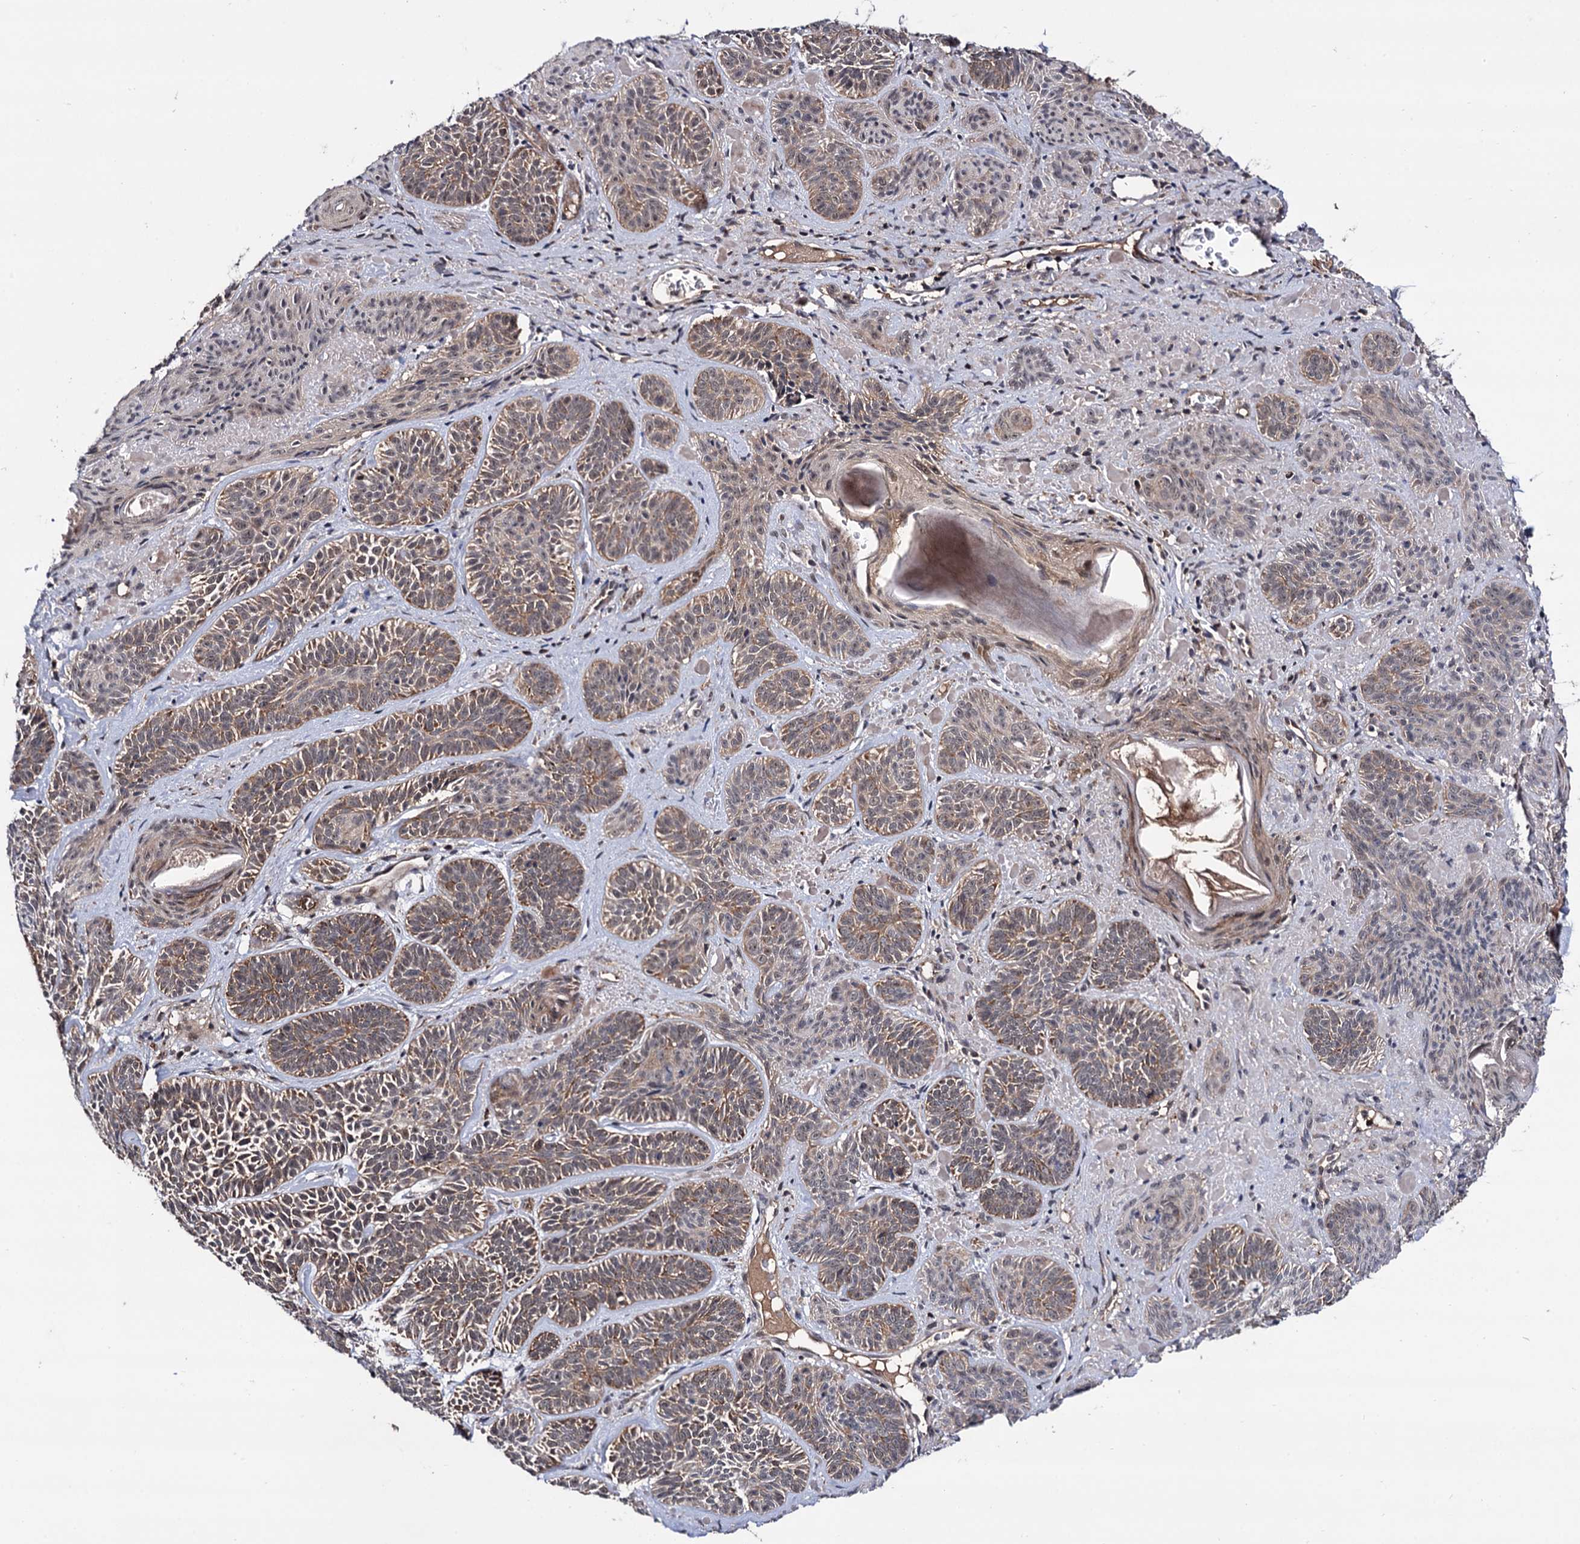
{"staining": {"intensity": "weak", "quantity": "25%-75%", "location": "cytoplasmic/membranous"}, "tissue": "skin cancer", "cell_type": "Tumor cells", "image_type": "cancer", "snomed": [{"axis": "morphology", "description": "Basal cell carcinoma"}, {"axis": "topography", "description": "Skin"}], "caption": "A low amount of weak cytoplasmic/membranous staining is seen in approximately 25%-75% of tumor cells in skin basal cell carcinoma tissue.", "gene": "MICAL2", "patient": {"sex": "male", "age": 85}}